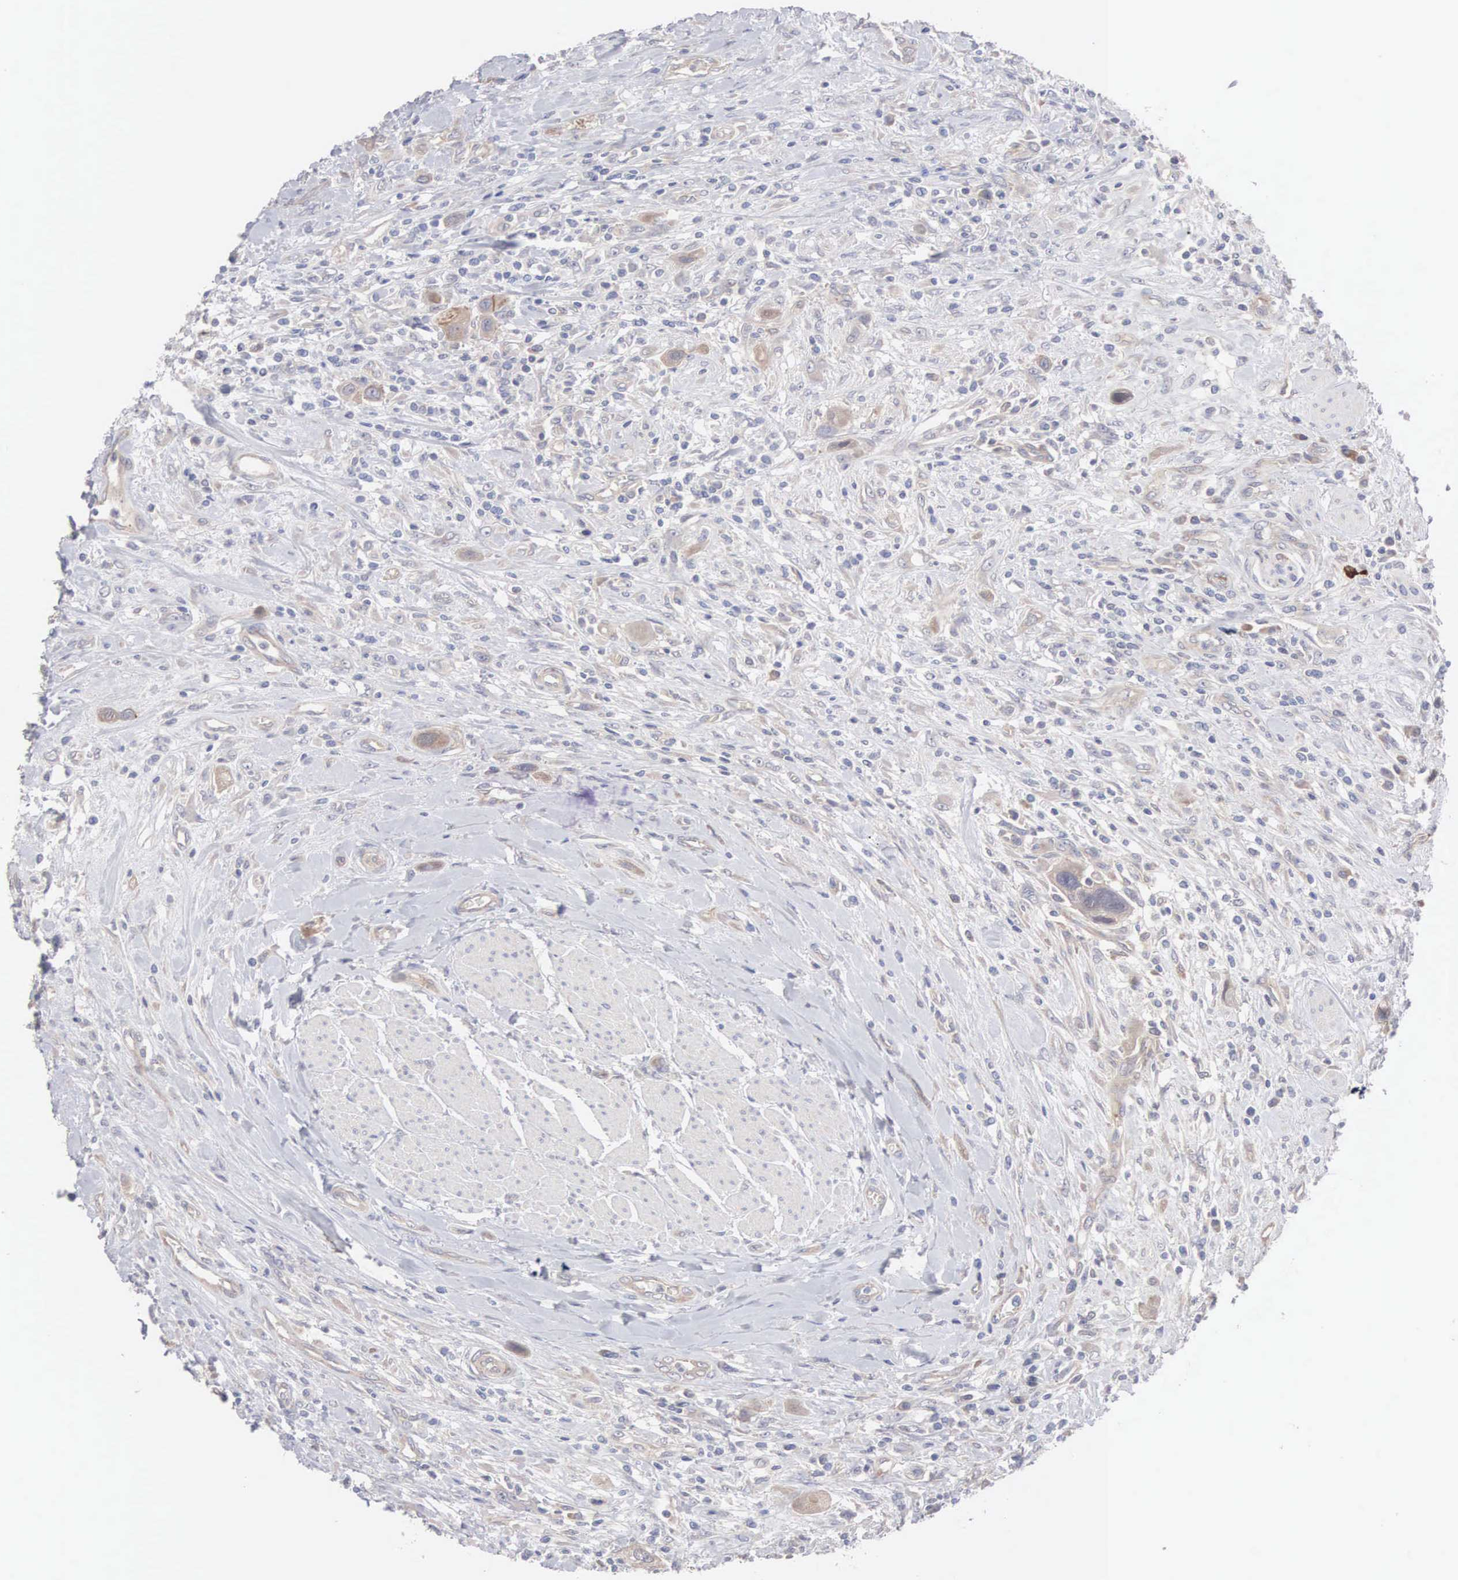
{"staining": {"intensity": "moderate", "quantity": ">75%", "location": "cytoplasmic/membranous"}, "tissue": "urothelial cancer", "cell_type": "Tumor cells", "image_type": "cancer", "snomed": [{"axis": "morphology", "description": "Urothelial carcinoma, High grade"}, {"axis": "topography", "description": "Urinary bladder"}], "caption": "Protein expression analysis of human urothelial carcinoma (high-grade) reveals moderate cytoplasmic/membranous staining in about >75% of tumor cells.", "gene": "INF2", "patient": {"sex": "male", "age": 50}}